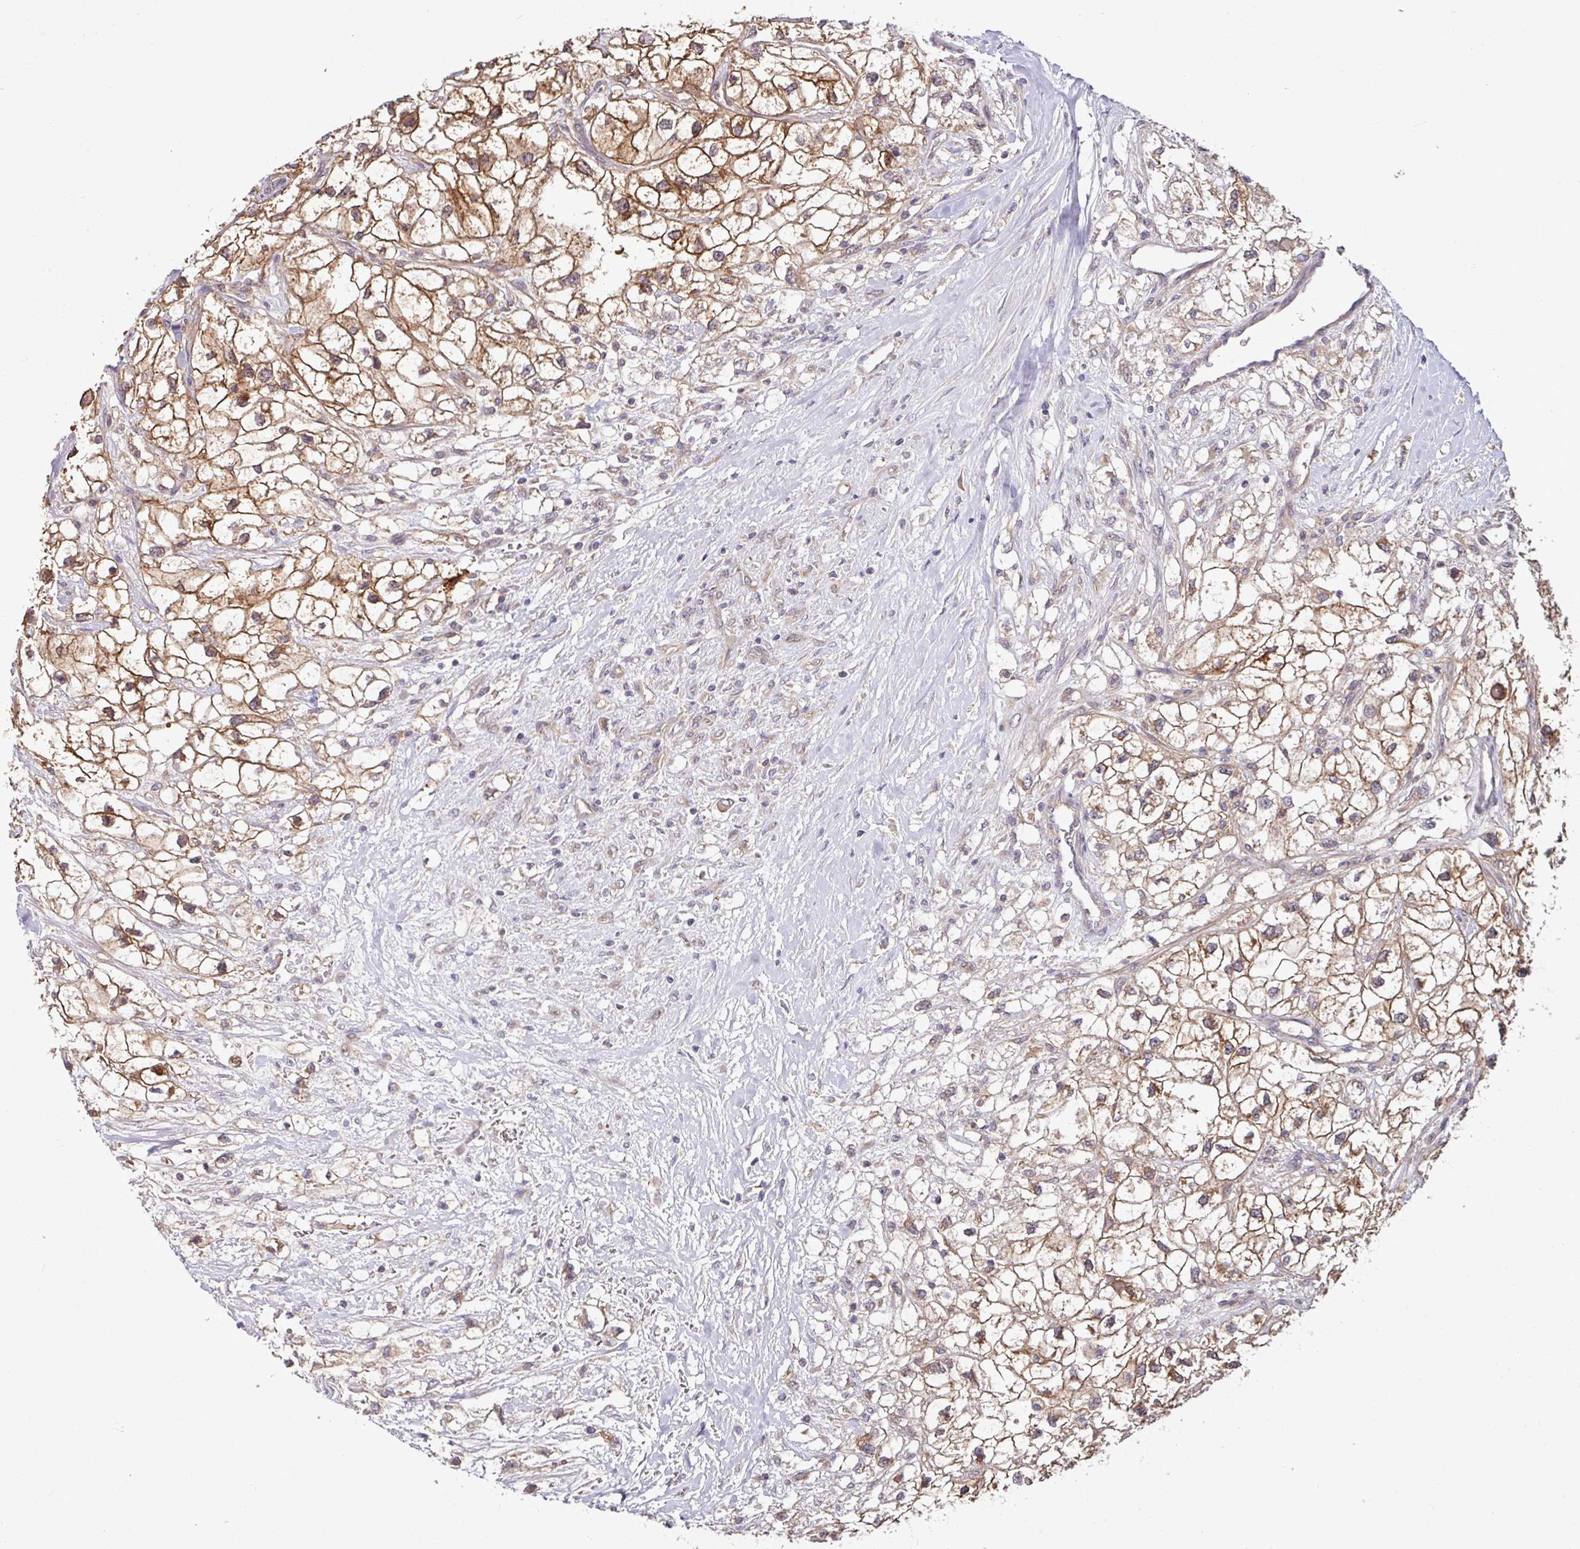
{"staining": {"intensity": "moderate", "quantity": ">75%", "location": "cytoplasmic/membranous"}, "tissue": "renal cancer", "cell_type": "Tumor cells", "image_type": "cancer", "snomed": [{"axis": "morphology", "description": "Adenocarcinoma, NOS"}, {"axis": "topography", "description": "Kidney"}], "caption": "Immunohistochemistry (IHC) of adenocarcinoma (renal) exhibits medium levels of moderate cytoplasmic/membranous expression in approximately >75% of tumor cells. Using DAB (brown) and hematoxylin (blue) stains, captured at high magnification using brightfield microscopy.", "gene": "SLAMF6", "patient": {"sex": "male", "age": 59}}